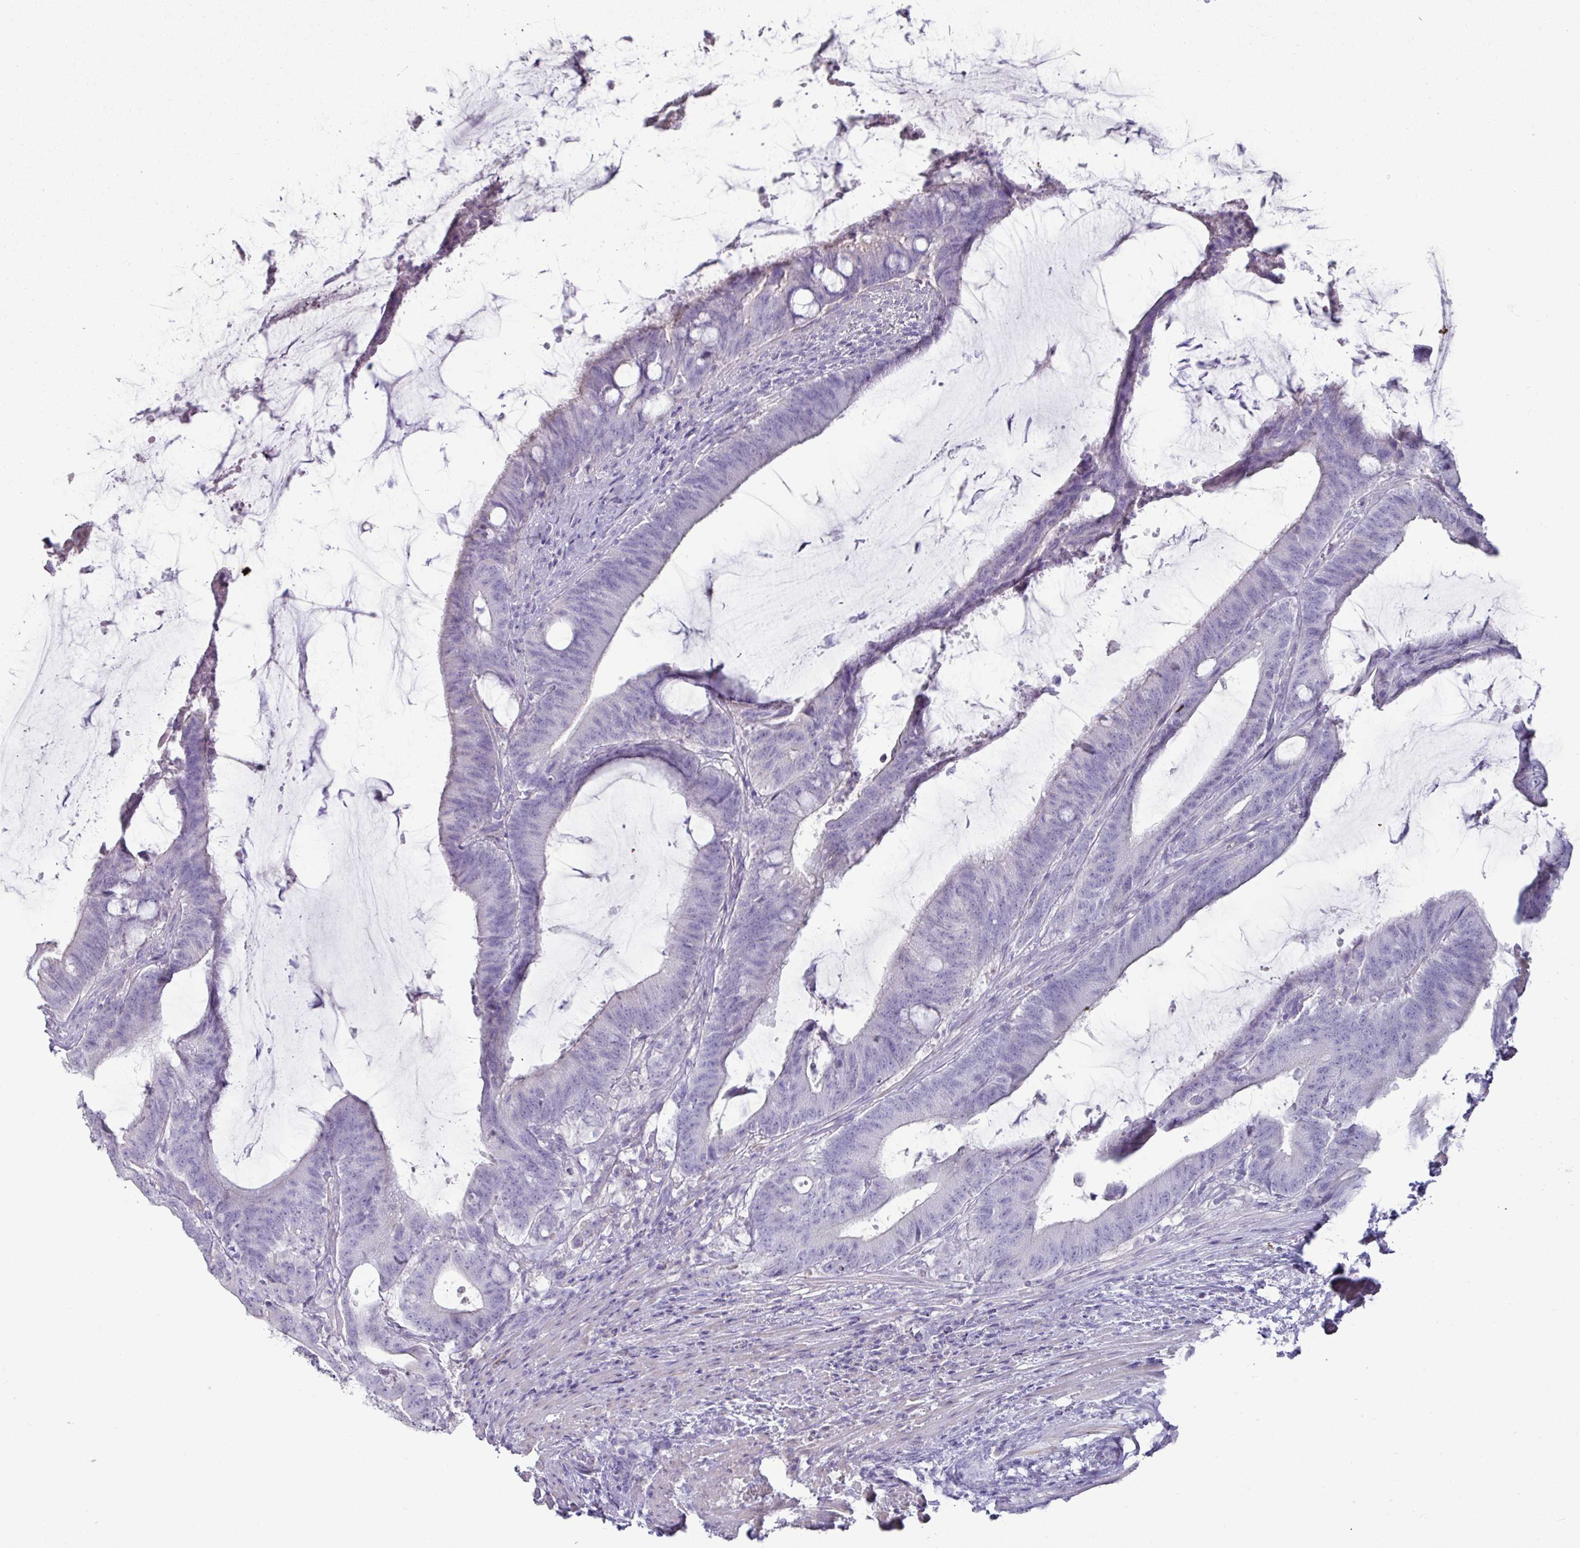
{"staining": {"intensity": "negative", "quantity": "none", "location": "none"}, "tissue": "colorectal cancer", "cell_type": "Tumor cells", "image_type": "cancer", "snomed": [{"axis": "morphology", "description": "Adenocarcinoma, NOS"}, {"axis": "topography", "description": "Colon"}], "caption": "A high-resolution micrograph shows IHC staining of colorectal adenocarcinoma, which shows no significant positivity in tumor cells.", "gene": "GSTA3", "patient": {"sex": "female", "age": 43}}